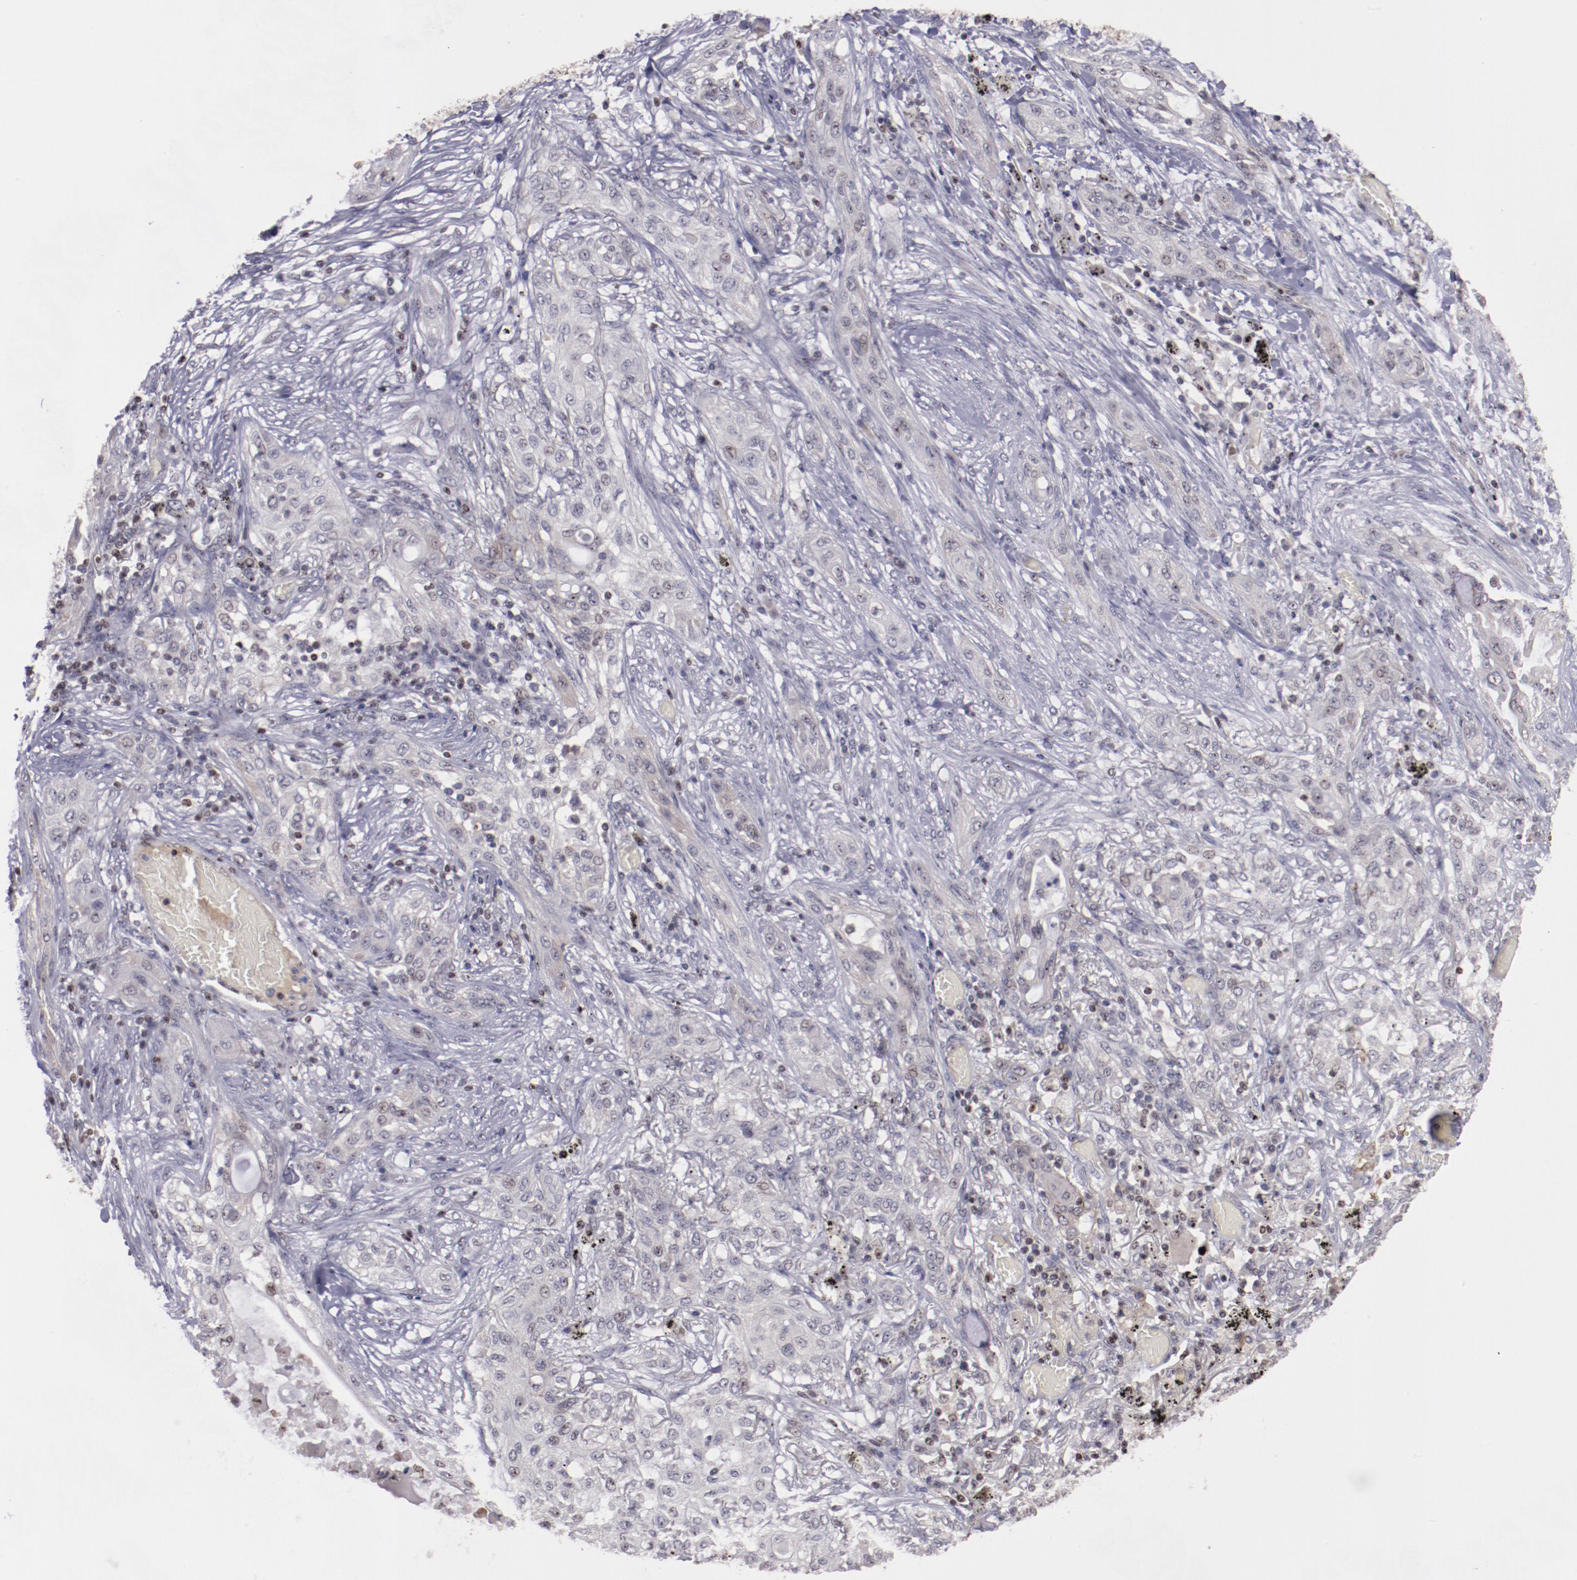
{"staining": {"intensity": "weak", "quantity": "<25%", "location": "cytoplasmic/membranous,nuclear"}, "tissue": "lung cancer", "cell_type": "Tumor cells", "image_type": "cancer", "snomed": [{"axis": "morphology", "description": "Squamous cell carcinoma, NOS"}, {"axis": "topography", "description": "Lung"}], "caption": "Immunohistochemical staining of human squamous cell carcinoma (lung) demonstrates no significant staining in tumor cells. Nuclei are stained in blue.", "gene": "DDX24", "patient": {"sex": "female", "age": 47}}